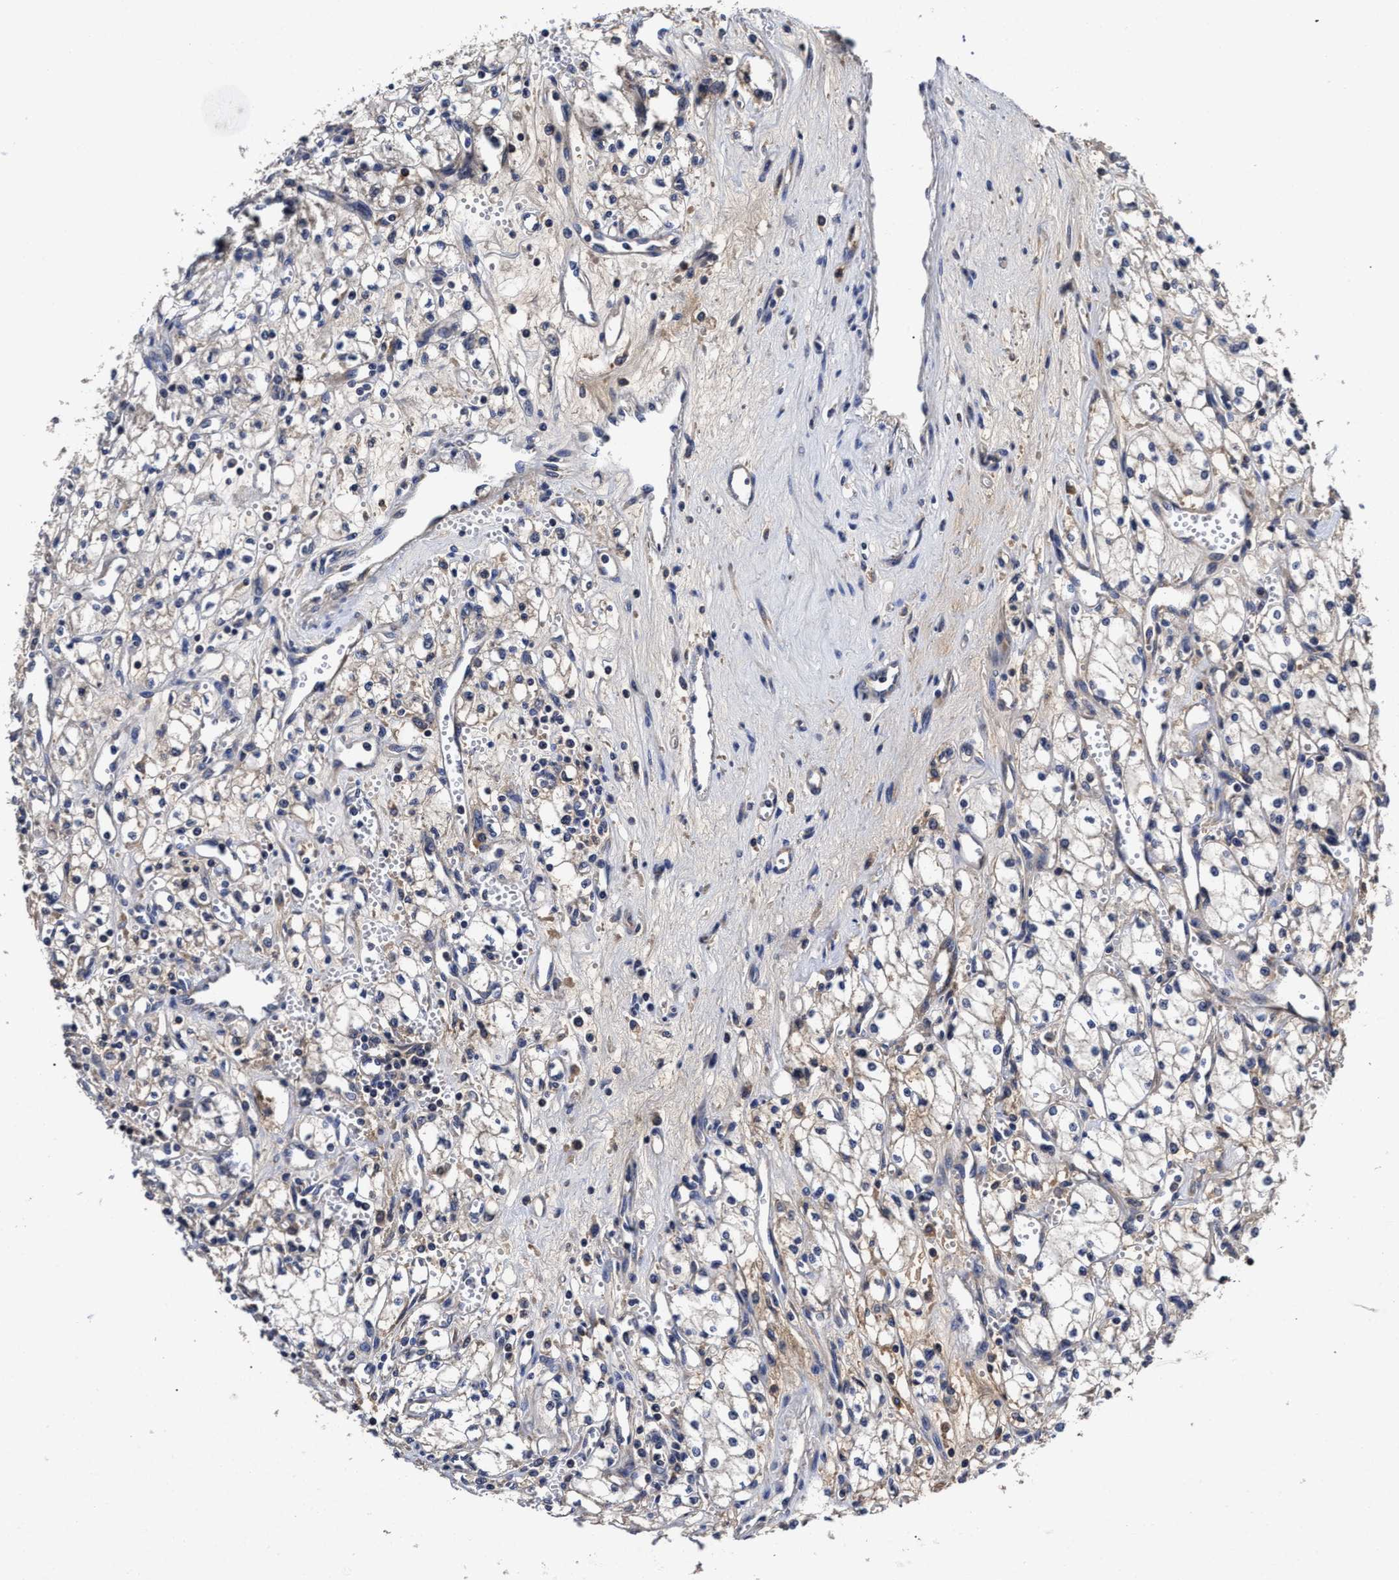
{"staining": {"intensity": "weak", "quantity": "<25%", "location": "cytoplasmic/membranous"}, "tissue": "renal cancer", "cell_type": "Tumor cells", "image_type": "cancer", "snomed": [{"axis": "morphology", "description": "Adenocarcinoma, NOS"}, {"axis": "topography", "description": "Kidney"}], "caption": "A high-resolution histopathology image shows immunohistochemistry (IHC) staining of renal cancer (adenocarcinoma), which shows no significant expression in tumor cells. (Immunohistochemistry, brightfield microscopy, high magnification).", "gene": "SOCS5", "patient": {"sex": "male", "age": 59}}